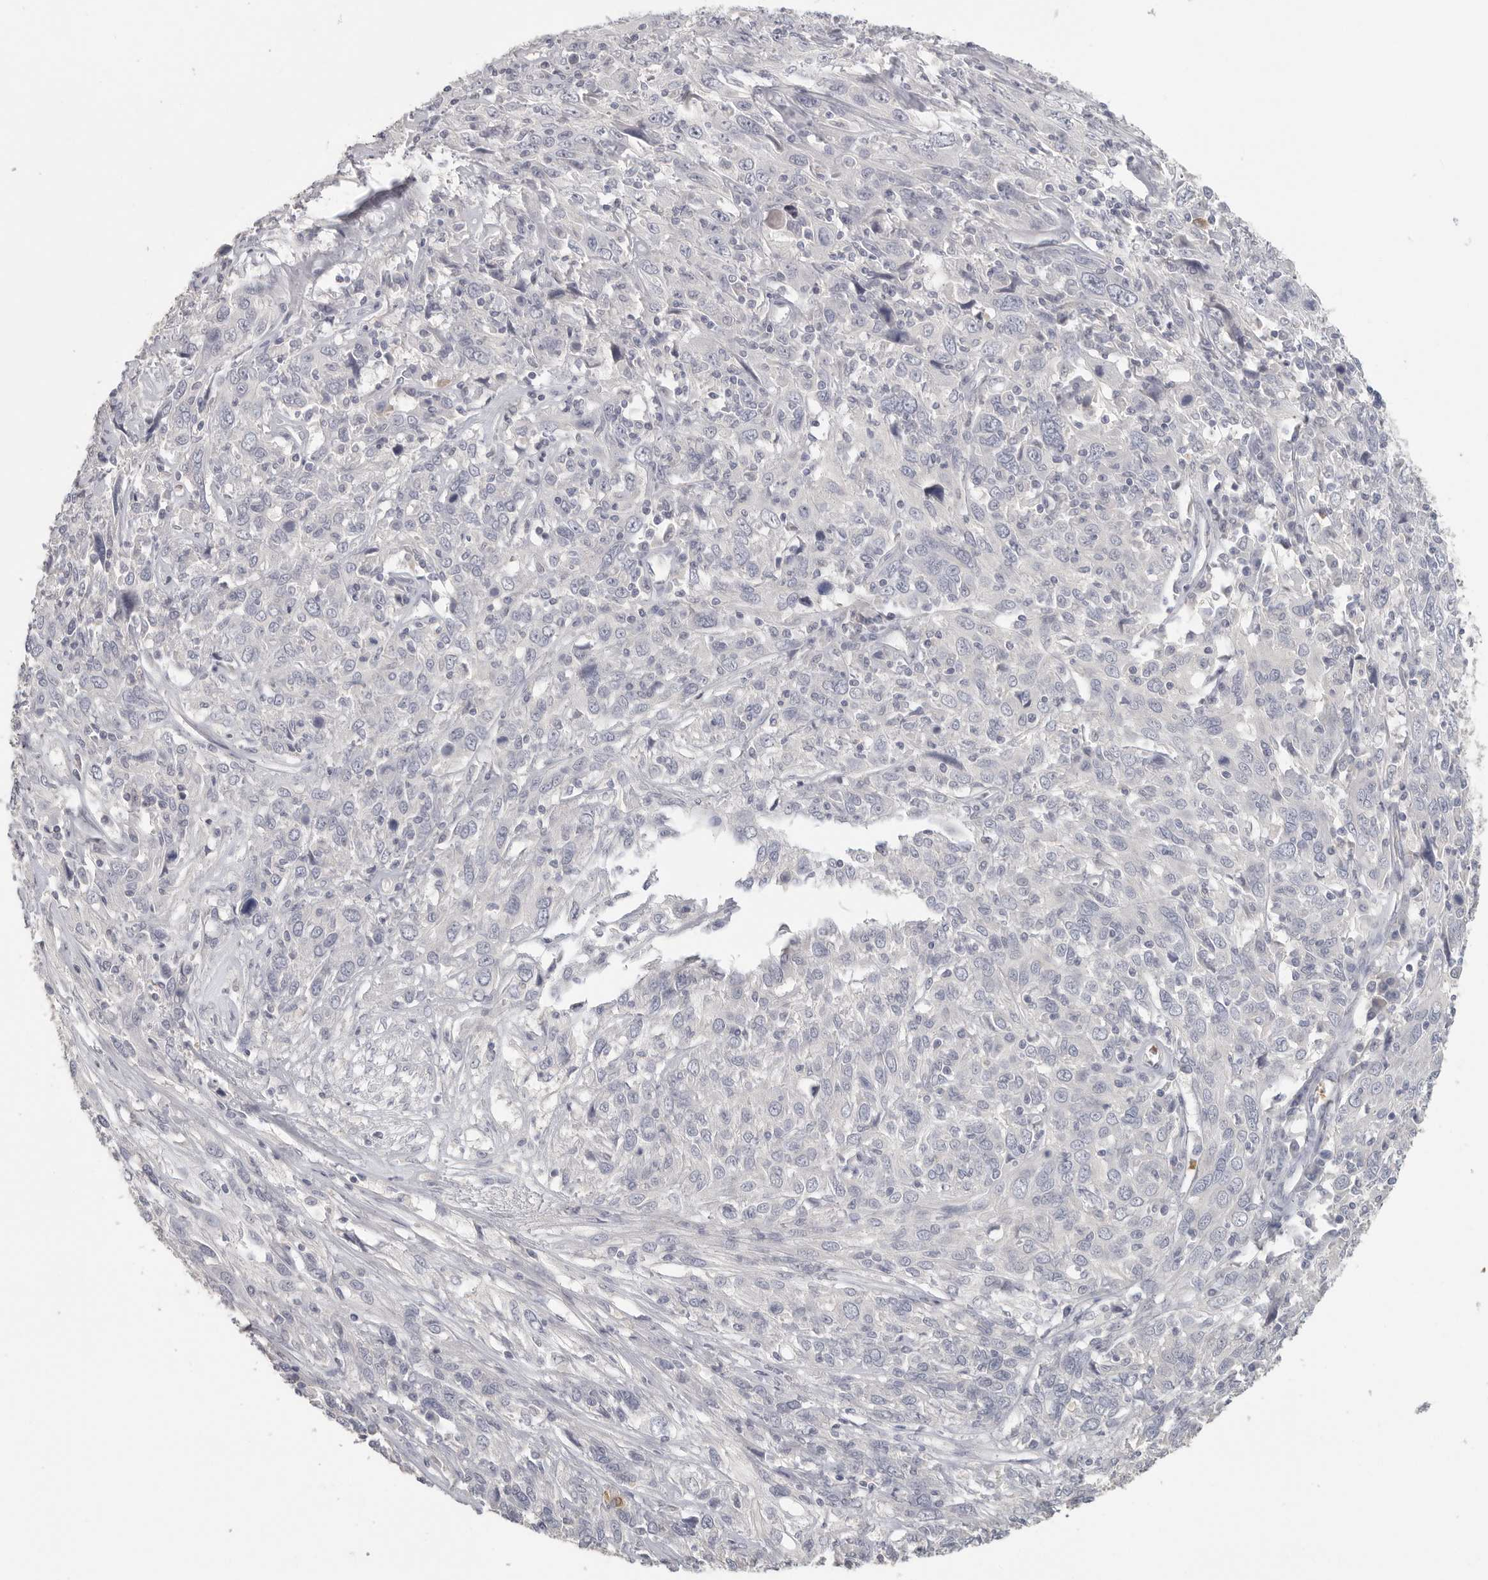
{"staining": {"intensity": "negative", "quantity": "none", "location": "none"}, "tissue": "cervical cancer", "cell_type": "Tumor cells", "image_type": "cancer", "snomed": [{"axis": "morphology", "description": "Squamous cell carcinoma, NOS"}, {"axis": "topography", "description": "Cervix"}], "caption": "The image shows no significant positivity in tumor cells of cervical squamous cell carcinoma. (Brightfield microscopy of DAB immunohistochemistry at high magnification).", "gene": "DNAJC11", "patient": {"sex": "female", "age": 46}}